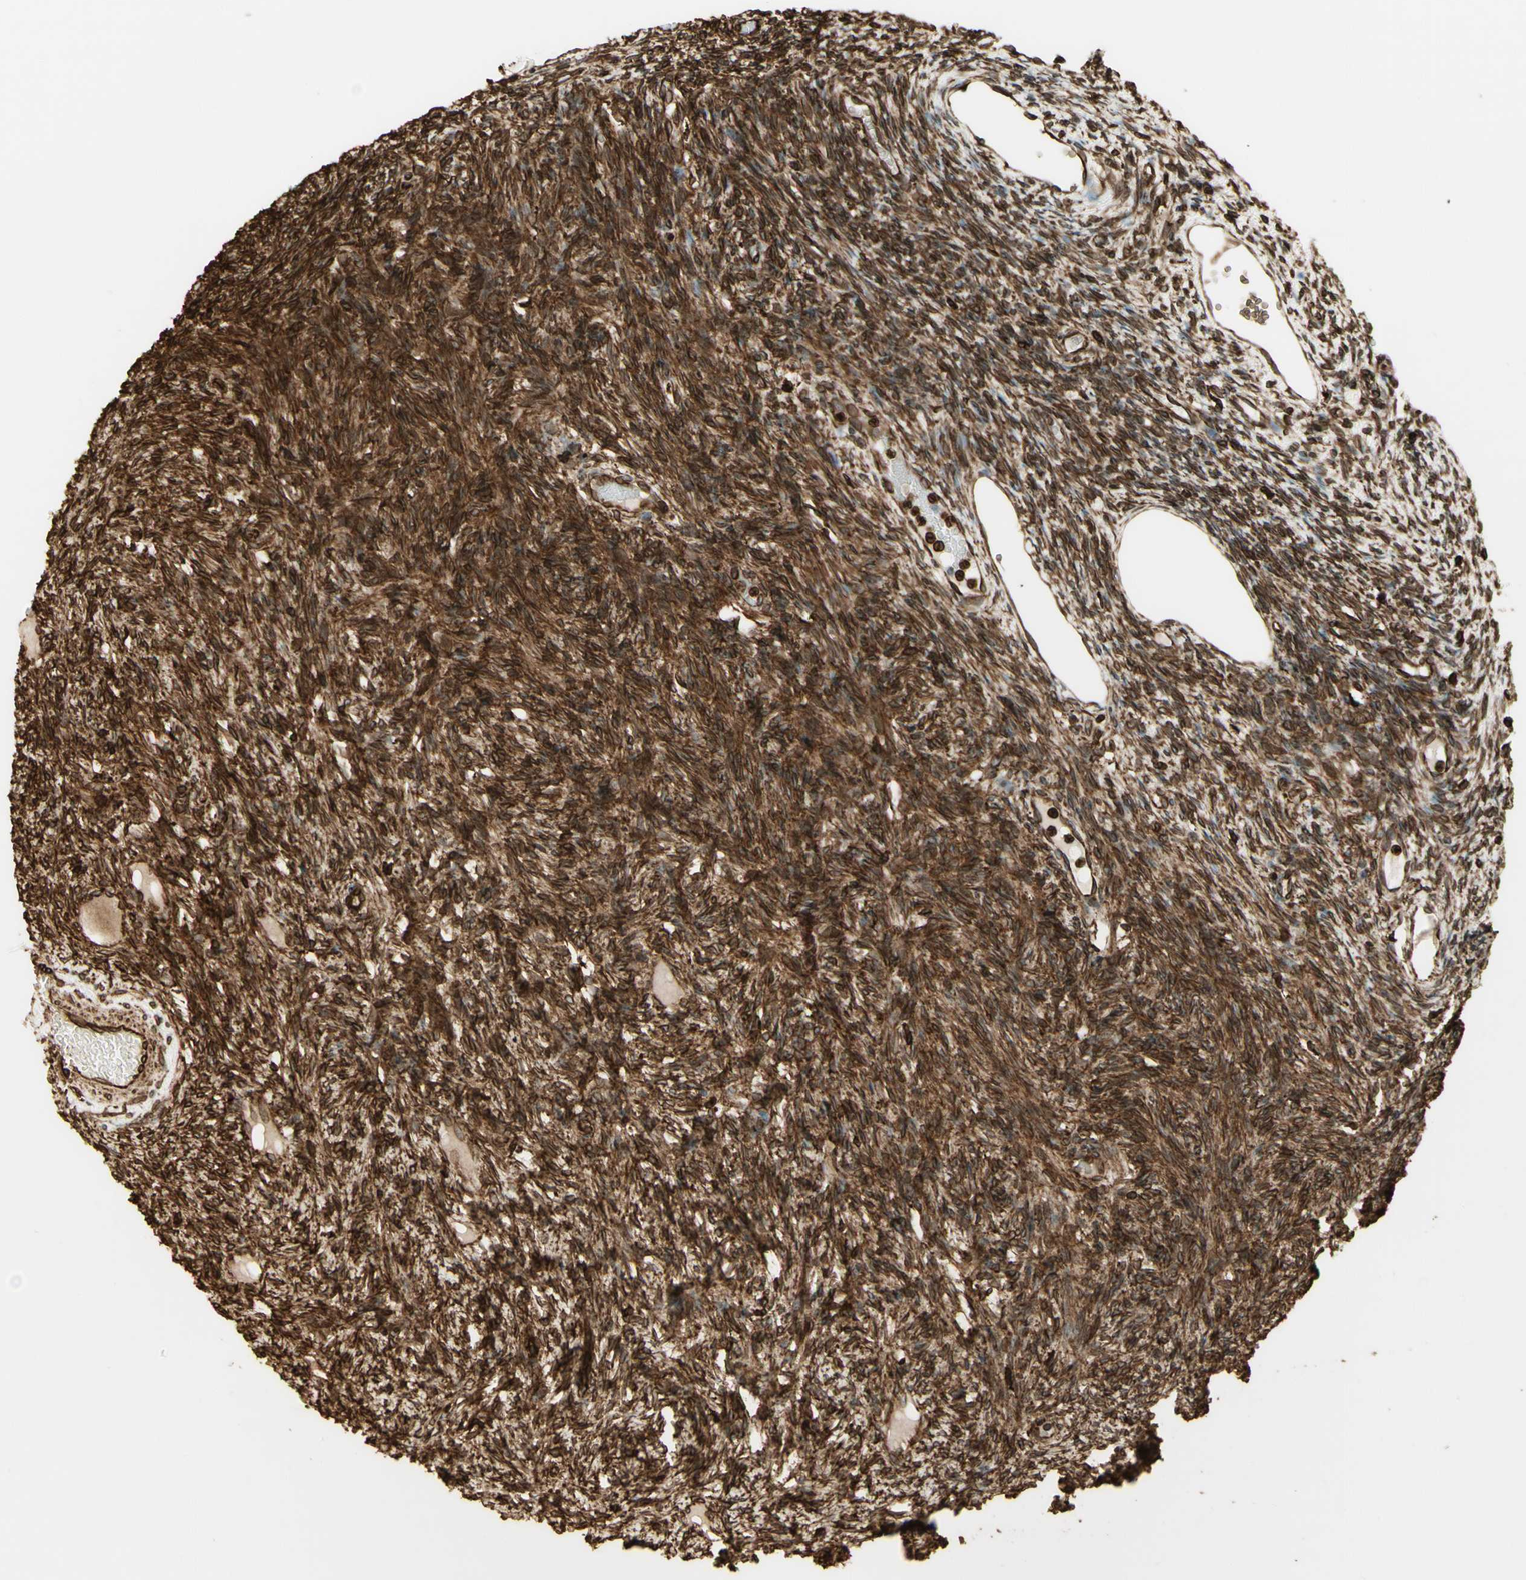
{"staining": {"intensity": "moderate", "quantity": ">75%", "location": "cytoplasmic/membranous"}, "tissue": "ovary", "cell_type": "Ovarian stroma cells", "image_type": "normal", "snomed": [{"axis": "morphology", "description": "Normal tissue, NOS"}, {"axis": "topography", "description": "Ovary"}], "caption": "IHC (DAB (3,3'-diaminobenzidine)) staining of normal human ovary exhibits moderate cytoplasmic/membranous protein staining in about >75% of ovarian stroma cells. The protein of interest is stained brown, and the nuclei are stained in blue (DAB (3,3'-diaminobenzidine) IHC with brightfield microscopy, high magnification).", "gene": "CANX", "patient": {"sex": "female", "age": 33}}